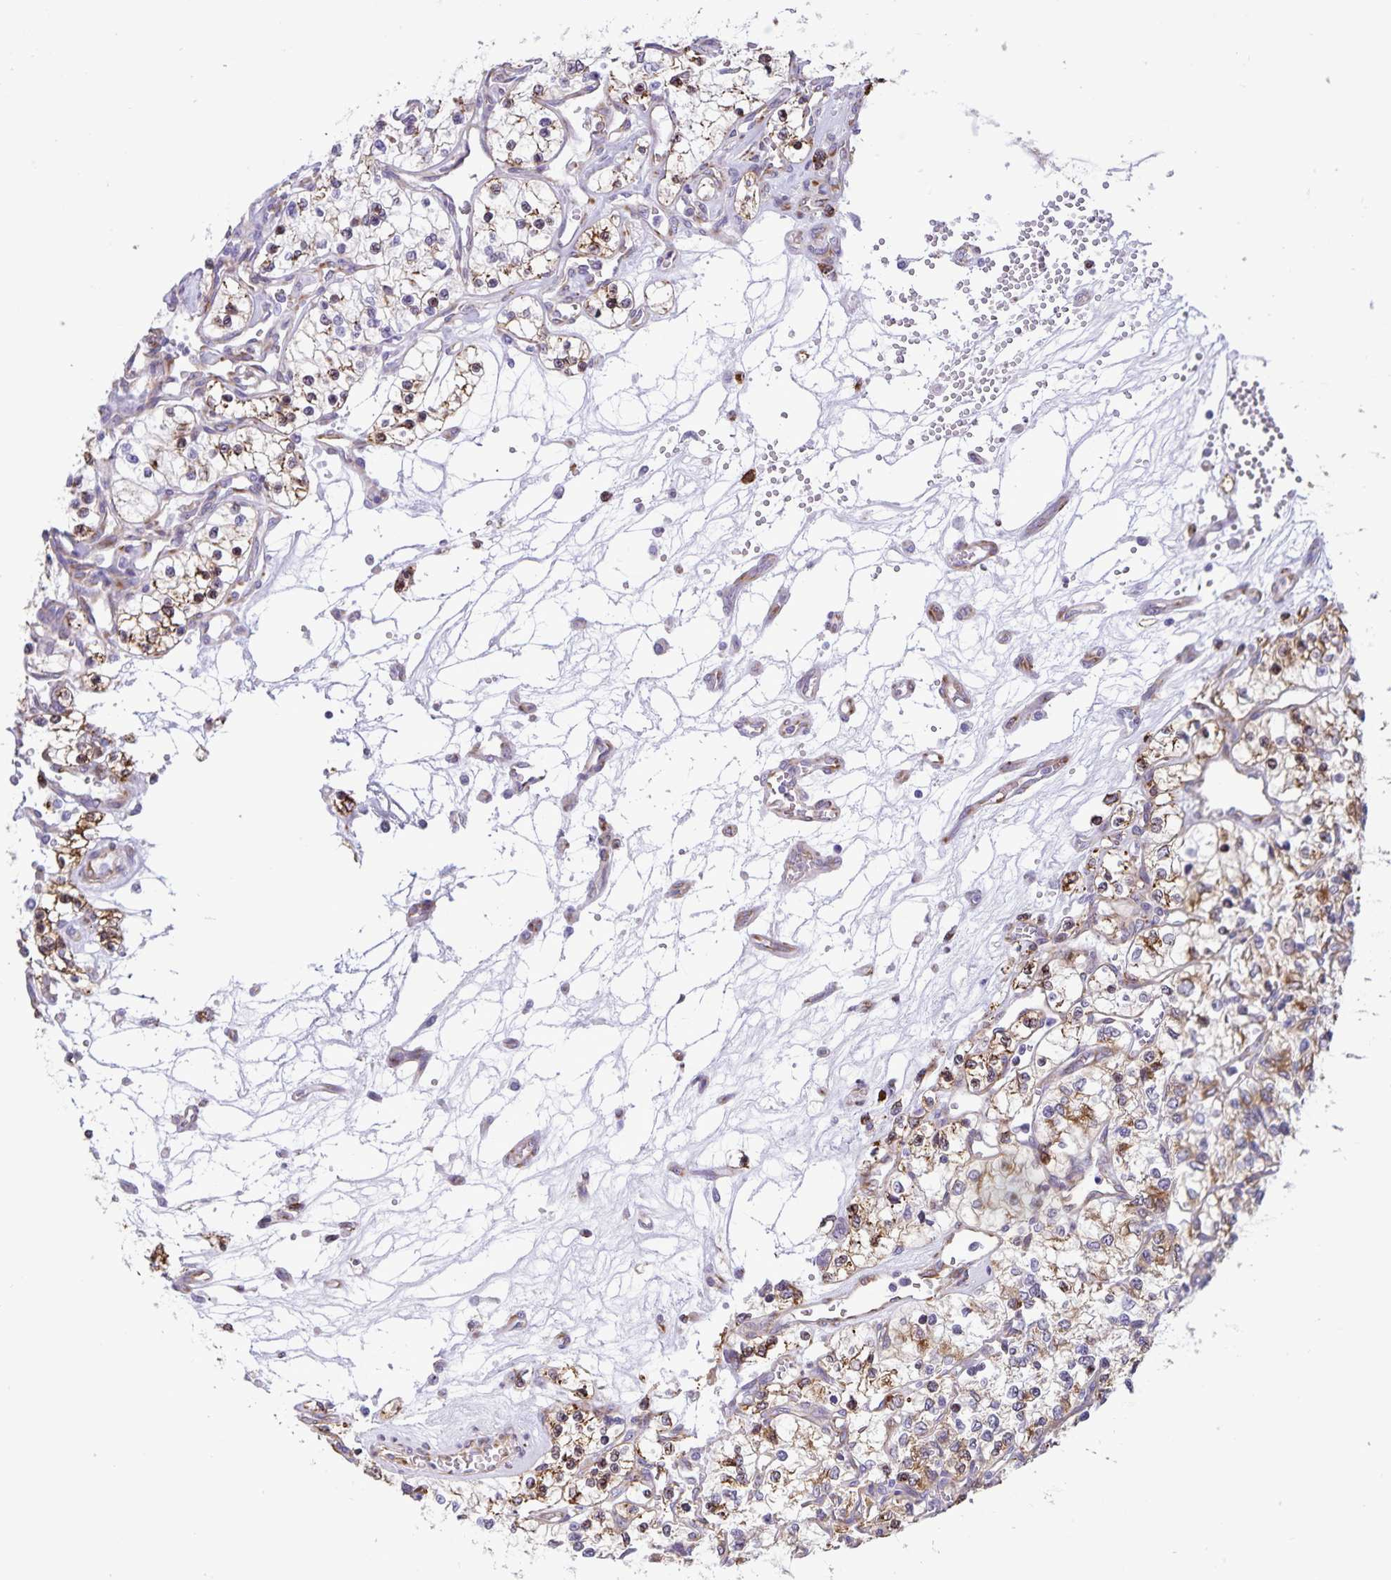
{"staining": {"intensity": "moderate", "quantity": "25%-75%", "location": "cytoplasmic/membranous"}, "tissue": "renal cancer", "cell_type": "Tumor cells", "image_type": "cancer", "snomed": [{"axis": "morphology", "description": "Adenocarcinoma, NOS"}, {"axis": "topography", "description": "Kidney"}], "caption": "IHC photomicrograph of neoplastic tissue: renal cancer stained using IHC demonstrates medium levels of moderate protein expression localized specifically in the cytoplasmic/membranous of tumor cells, appearing as a cytoplasmic/membranous brown color.", "gene": "RCN1", "patient": {"sex": "female", "age": 69}}